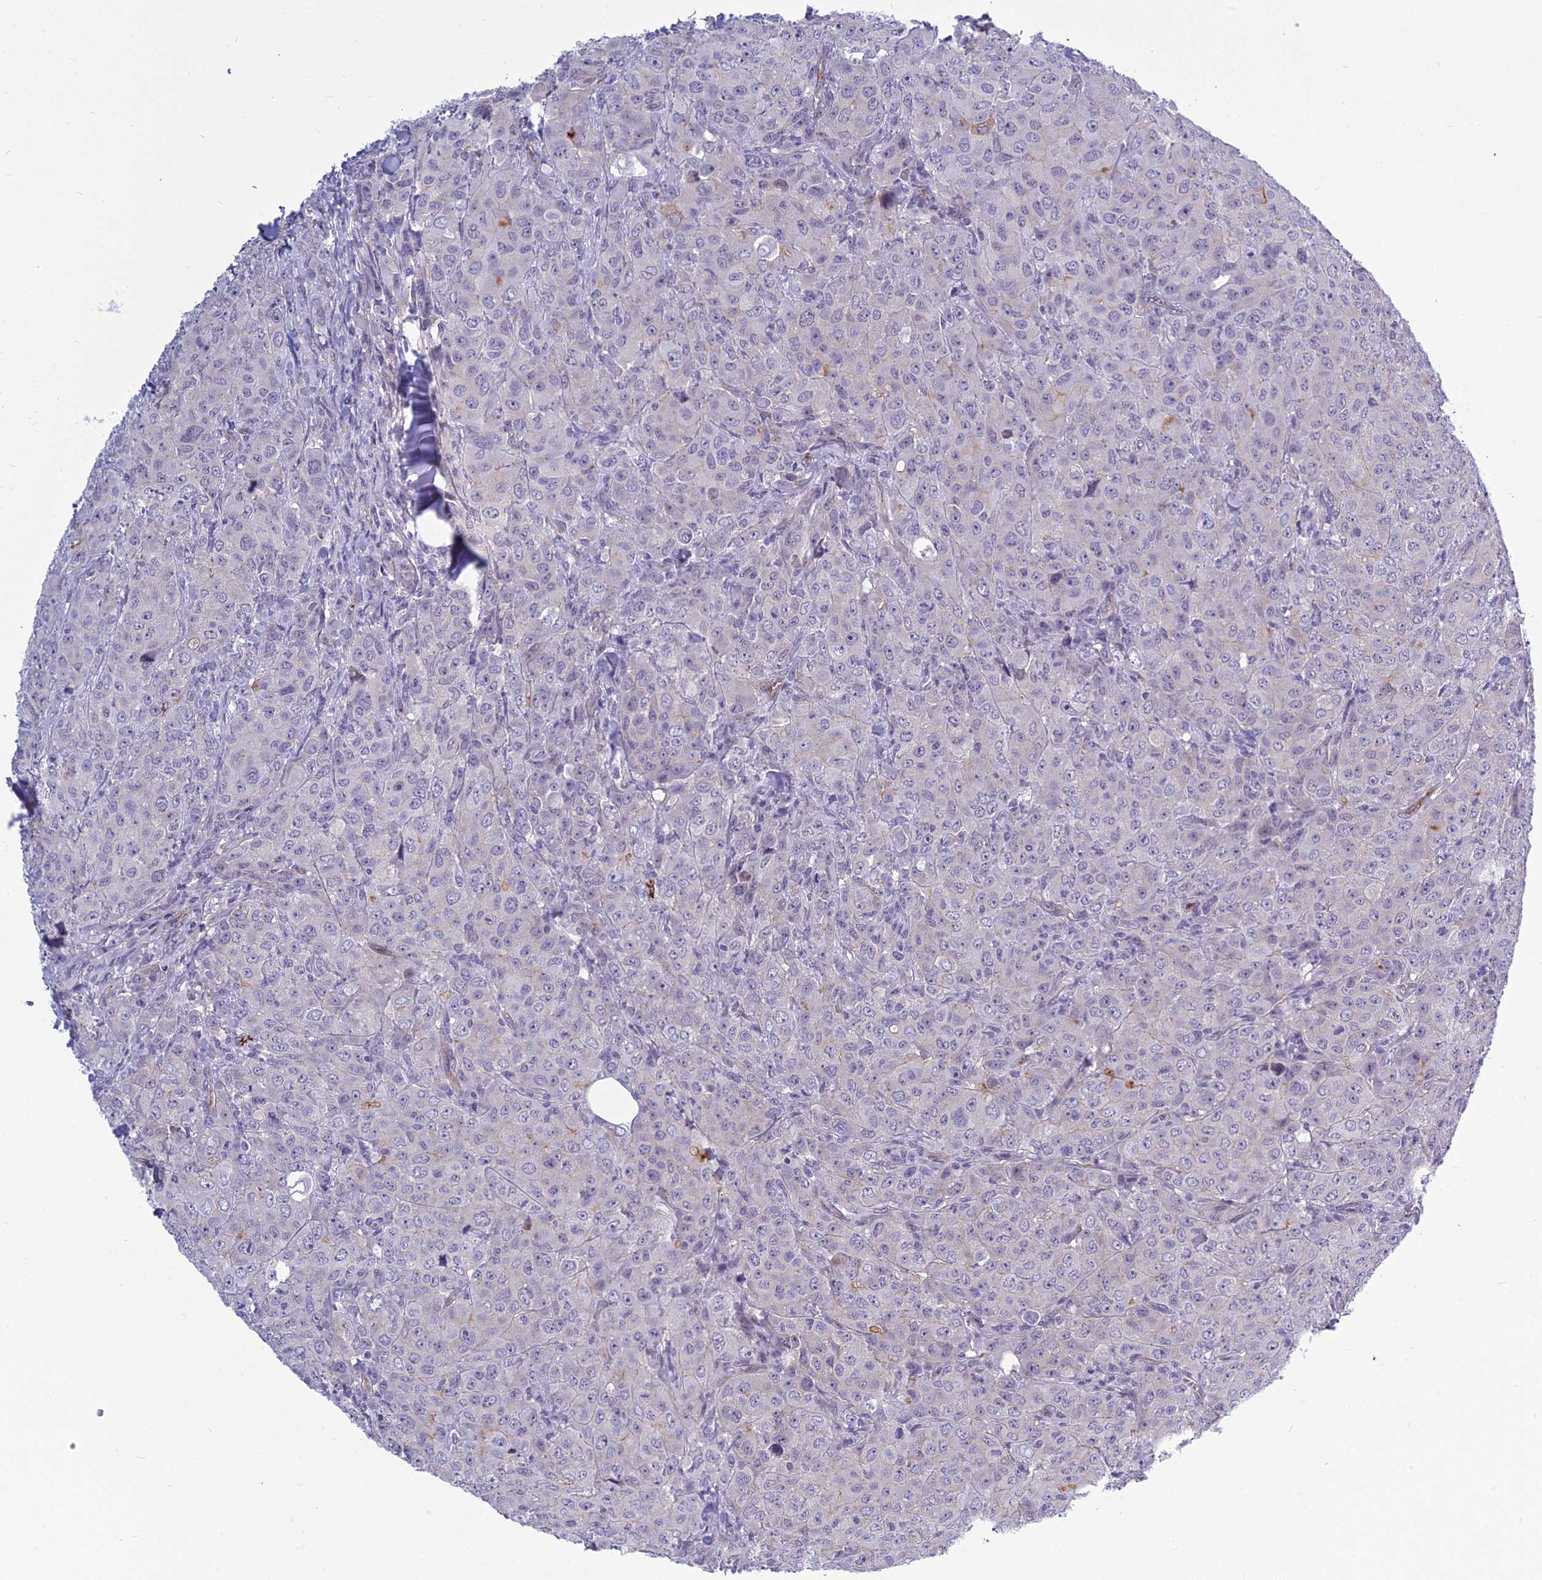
{"staining": {"intensity": "negative", "quantity": "none", "location": "none"}, "tissue": "breast cancer", "cell_type": "Tumor cells", "image_type": "cancer", "snomed": [{"axis": "morphology", "description": "Duct carcinoma"}, {"axis": "topography", "description": "Breast"}], "caption": "Tumor cells are negative for protein expression in human invasive ductal carcinoma (breast).", "gene": "CLEC11A", "patient": {"sex": "female", "age": 43}}